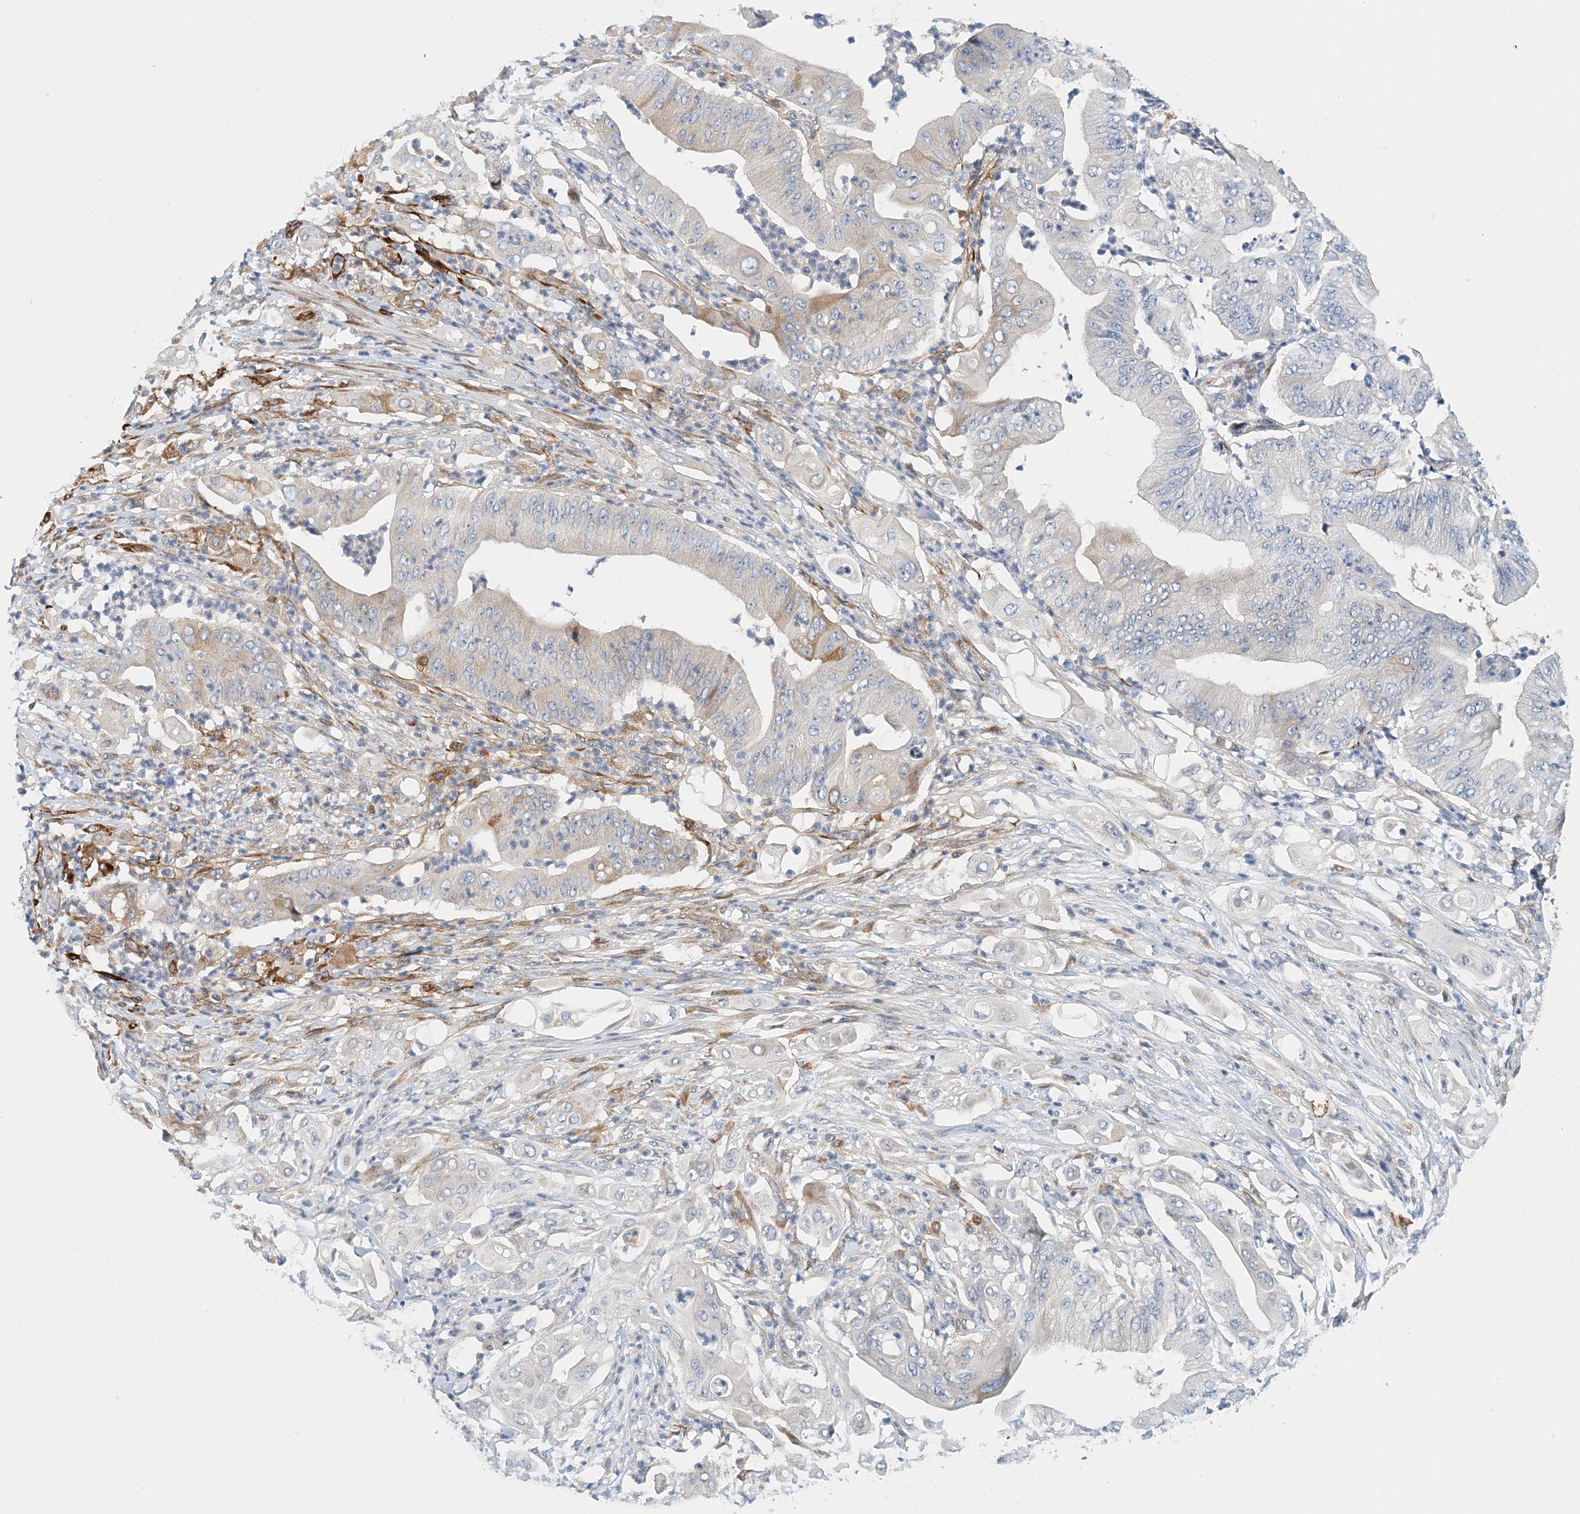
{"staining": {"intensity": "negative", "quantity": "none", "location": "none"}, "tissue": "pancreatic cancer", "cell_type": "Tumor cells", "image_type": "cancer", "snomed": [{"axis": "morphology", "description": "Adenocarcinoma, NOS"}, {"axis": "topography", "description": "Pancreas"}], "caption": "The image demonstrates no significant positivity in tumor cells of pancreatic adenocarcinoma. Brightfield microscopy of immunohistochemistry stained with DAB (3,3'-diaminobenzidine) (brown) and hematoxylin (blue), captured at high magnification.", "gene": "PCDHA2", "patient": {"sex": "female", "age": 77}}